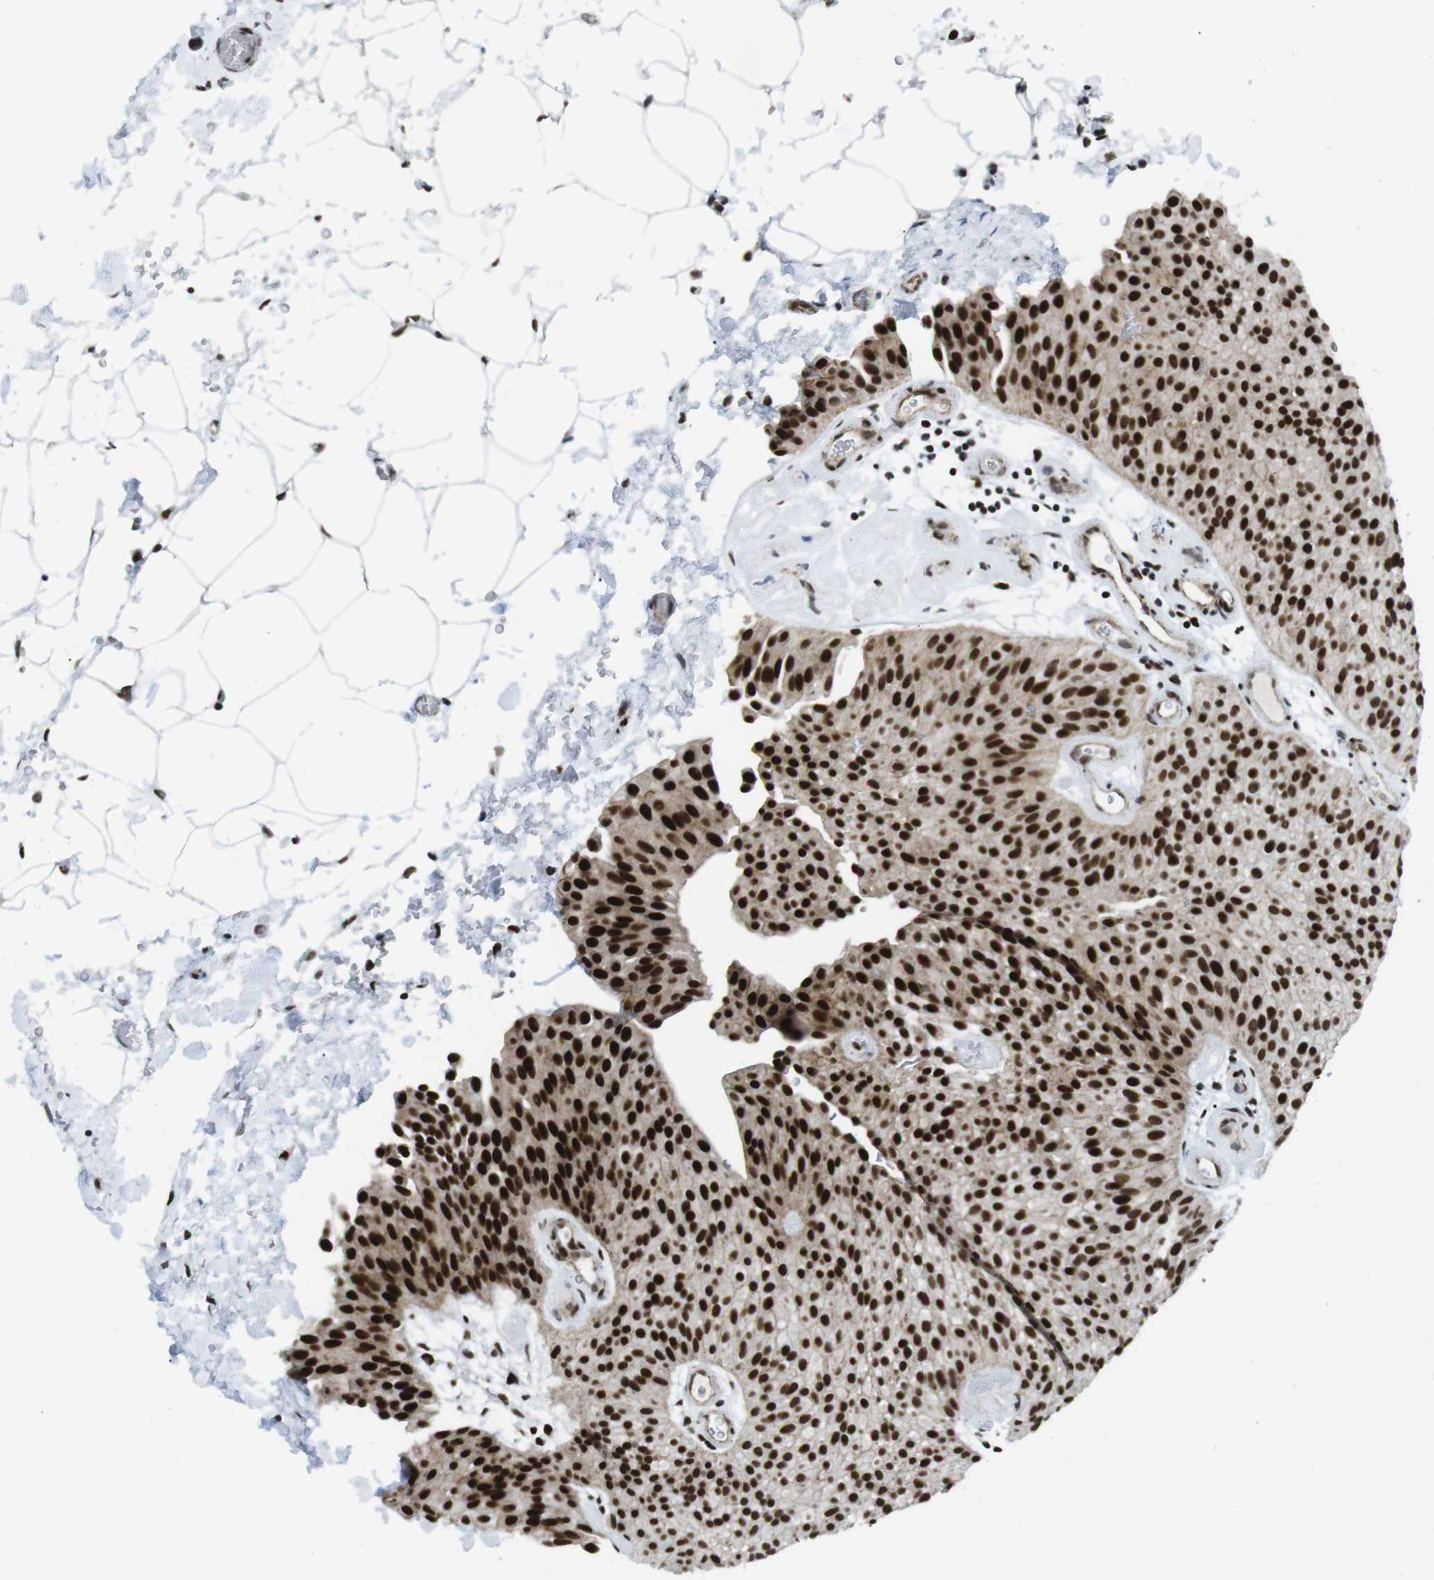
{"staining": {"intensity": "strong", "quantity": ">75%", "location": "nuclear"}, "tissue": "urothelial cancer", "cell_type": "Tumor cells", "image_type": "cancer", "snomed": [{"axis": "morphology", "description": "Urothelial carcinoma, Low grade"}, {"axis": "topography", "description": "Urinary bladder"}], "caption": "This is a histology image of immunohistochemistry staining of urothelial carcinoma (low-grade), which shows strong positivity in the nuclear of tumor cells.", "gene": "ARID1A", "patient": {"sex": "female", "age": 60}}